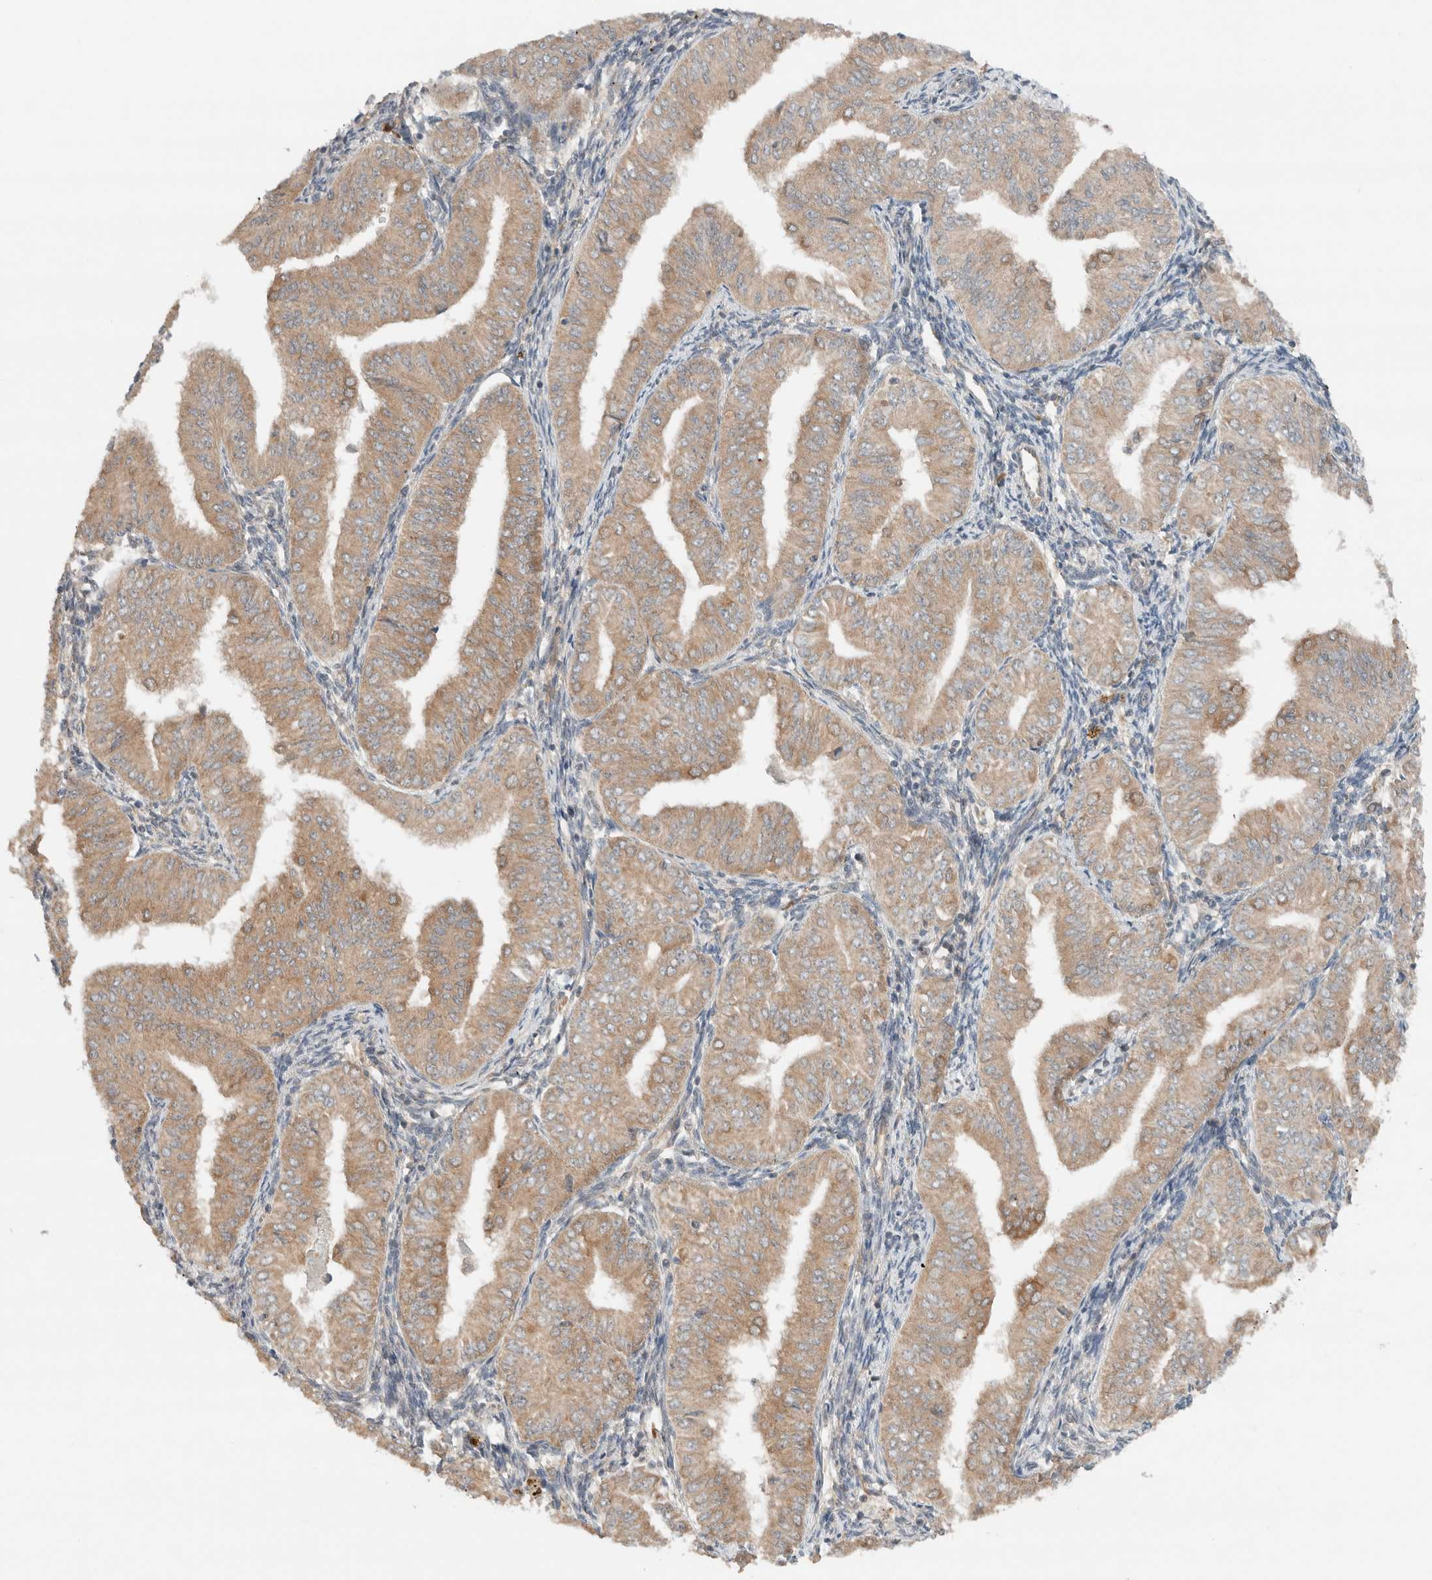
{"staining": {"intensity": "moderate", "quantity": ">75%", "location": "cytoplasmic/membranous"}, "tissue": "endometrial cancer", "cell_type": "Tumor cells", "image_type": "cancer", "snomed": [{"axis": "morphology", "description": "Normal tissue, NOS"}, {"axis": "morphology", "description": "Adenocarcinoma, NOS"}, {"axis": "topography", "description": "Endometrium"}], "caption": "High-power microscopy captured an immunohistochemistry (IHC) histopathology image of adenocarcinoma (endometrial), revealing moderate cytoplasmic/membranous positivity in about >75% of tumor cells. (Stains: DAB in brown, nuclei in blue, Microscopy: brightfield microscopy at high magnification).", "gene": "ARFGEF2", "patient": {"sex": "female", "age": 53}}